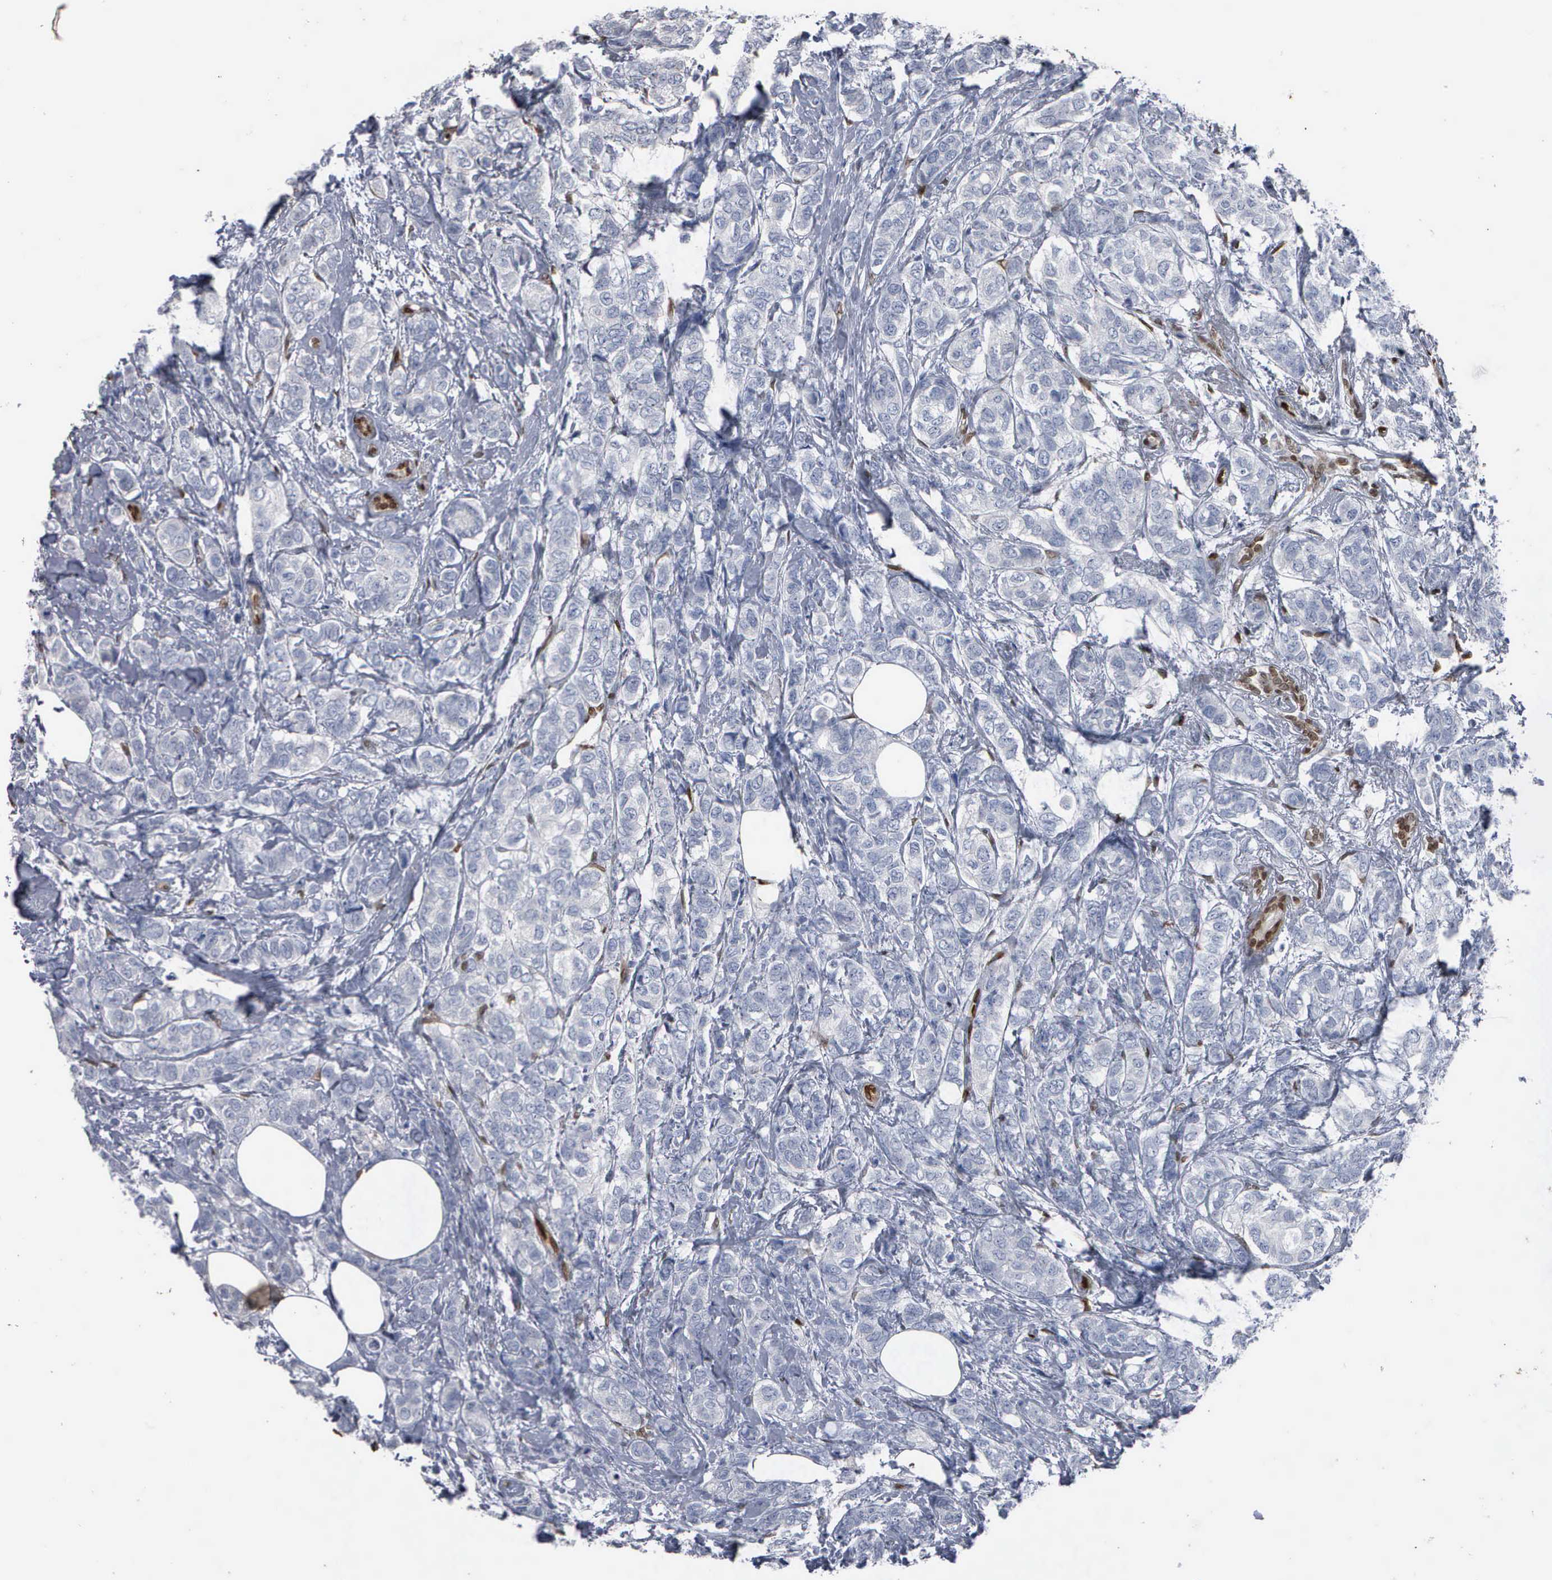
{"staining": {"intensity": "negative", "quantity": "none", "location": "none"}, "tissue": "breast cancer", "cell_type": "Tumor cells", "image_type": "cancer", "snomed": [{"axis": "morphology", "description": "Lobular carcinoma"}, {"axis": "topography", "description": "Breast"}], "caption": "Tumor cells are negative for protein expression in human lobular carcinoma (breast).", "gene": "FGF2", "patient": {"sex": "female", "age": 60}}